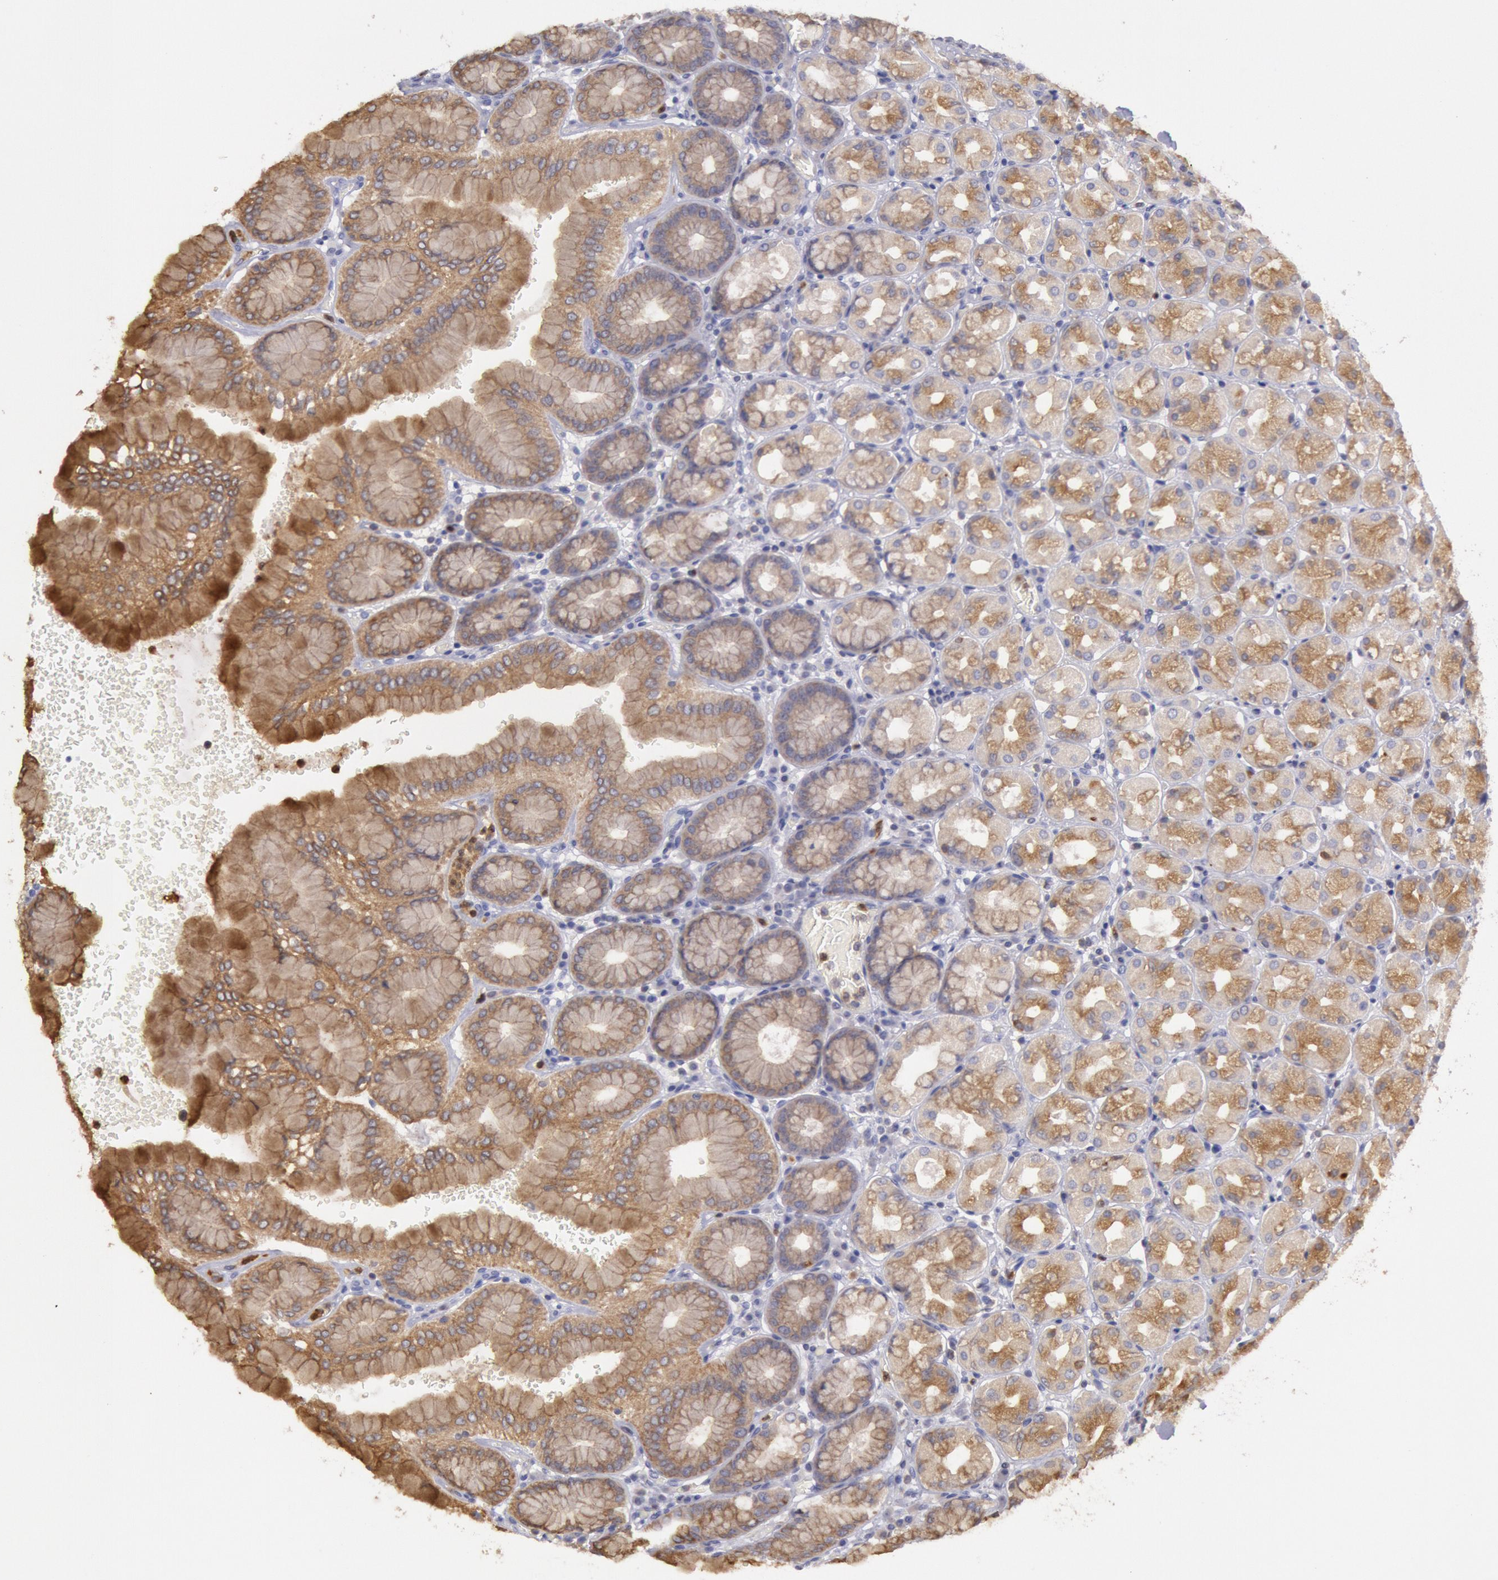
{"staining": {"intensity": "moderate", "quantity": ">75%", "location": "cytoplasmic/membranous"}, "tissue": "stomach", "cell_type": "Glandular cells", "image_type": "normal", "snomed": [{"axis": "morphology", "description": "Normal tissue, NOS"}, {"axis": "topography", "description": "Stomach, upper"}, {"axis": "topography", "description": "Stomach"}], "caption": "Stomach stained with a protein marker shows moderate staining in glandular cells.", "gene": "RAB27A", "patient": {"sex": "male", "age": 76}}